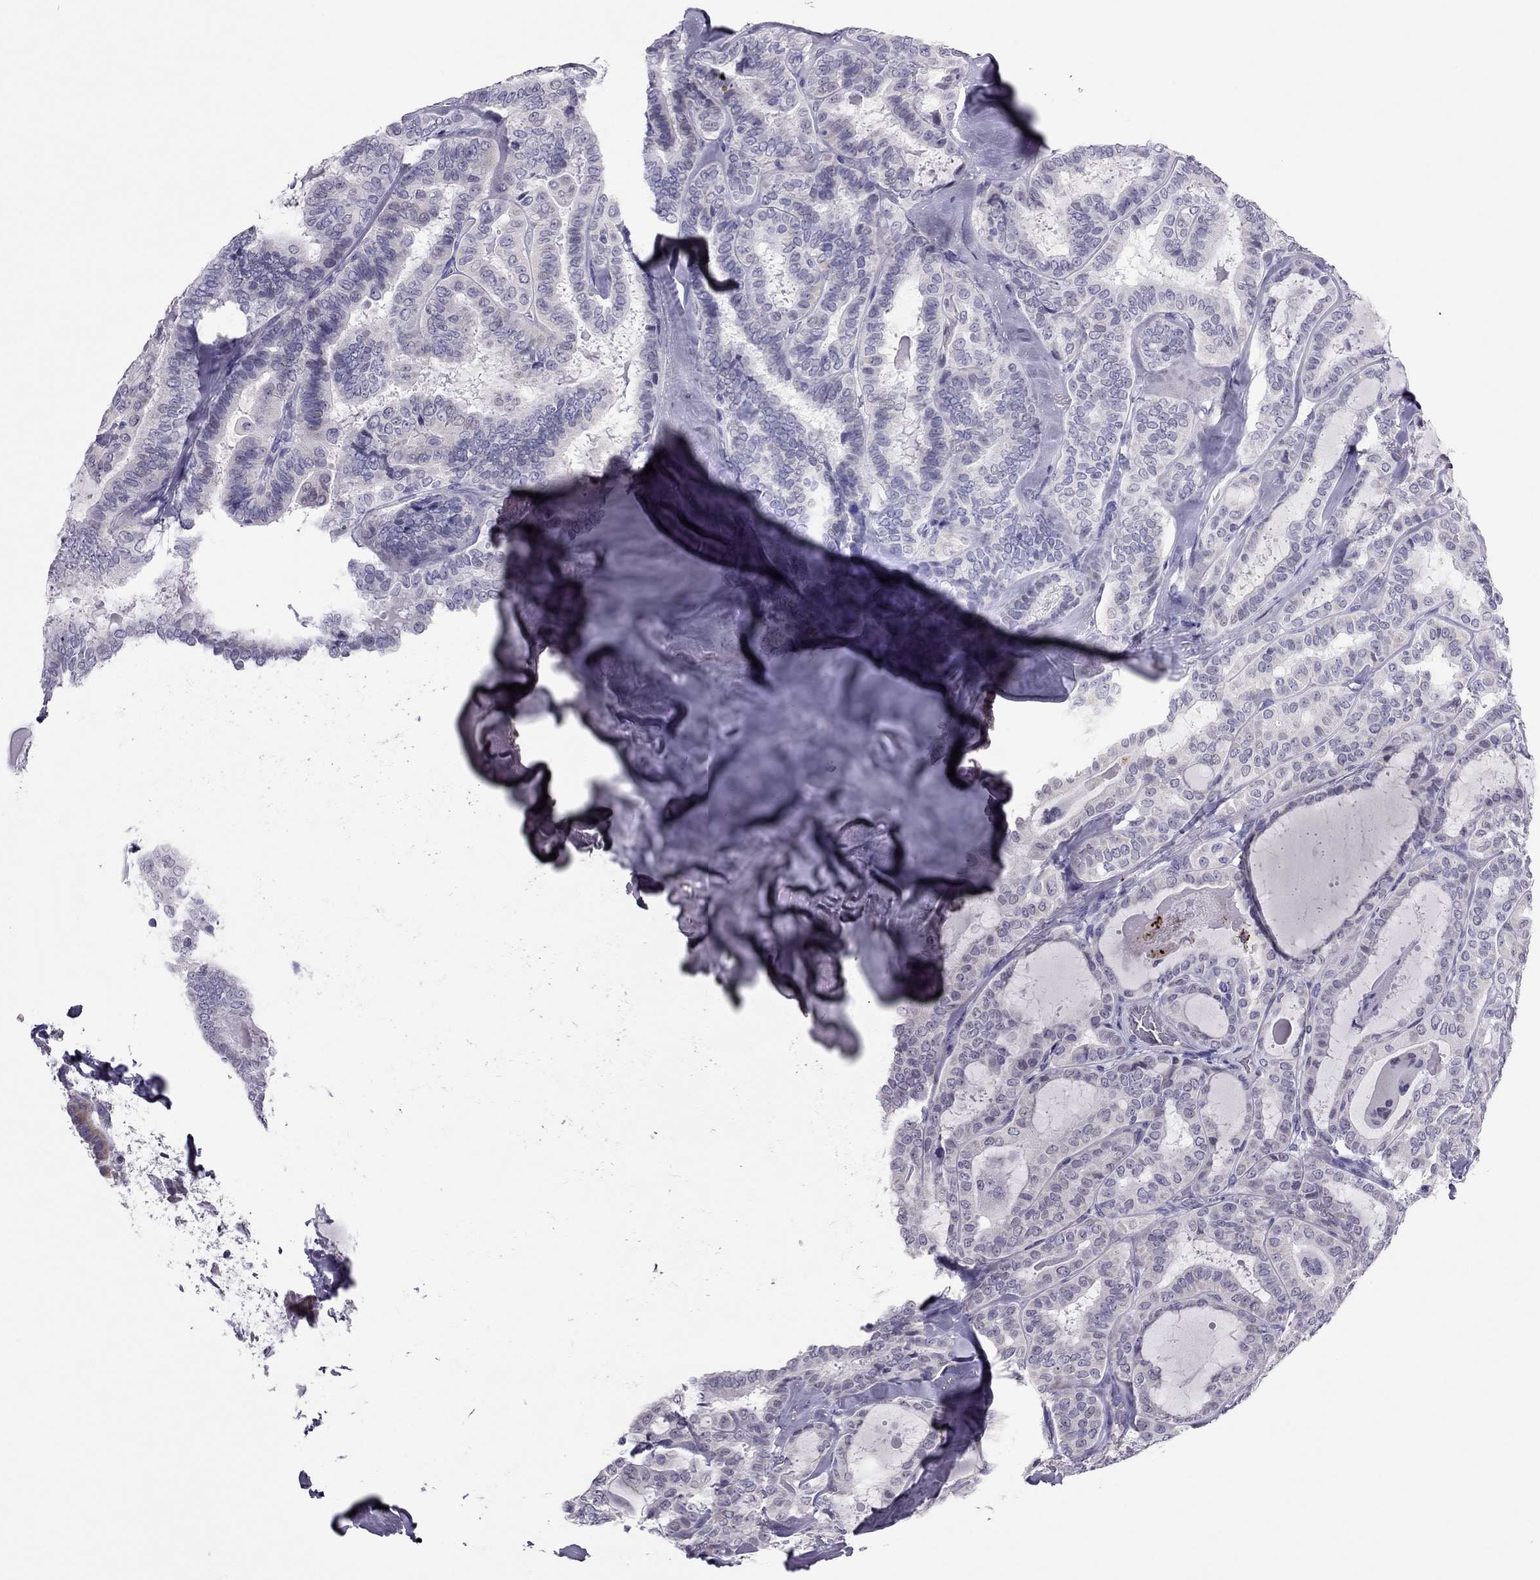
{"staining": {"intensity": "weak", "quantity": "25%-75%", "location": "cytoplasmic/membranous"}, "tissue": "thyroid cancer", "cell_type": "Tumor cells", "image_type": "cancer", "snomed": [{"axis": "morphology", "description": "Papillary adenocarcinoma, NOS"}, {"axis": "topography", "description": "Thyroid gland"}], "caption": "Immunohistochemistry histopathology image of neoplastic tissue: thyroid cancer (papillary adenocarcinoma) stained using IHC displays low levels of weak protein expression localized specifically in the cytoplasmic/membranous of tumor cells, appearing as a cytoplasmic/membranous brown color.", "gene": "CCL27", "patient": {"sex": "female", "age": 39}}